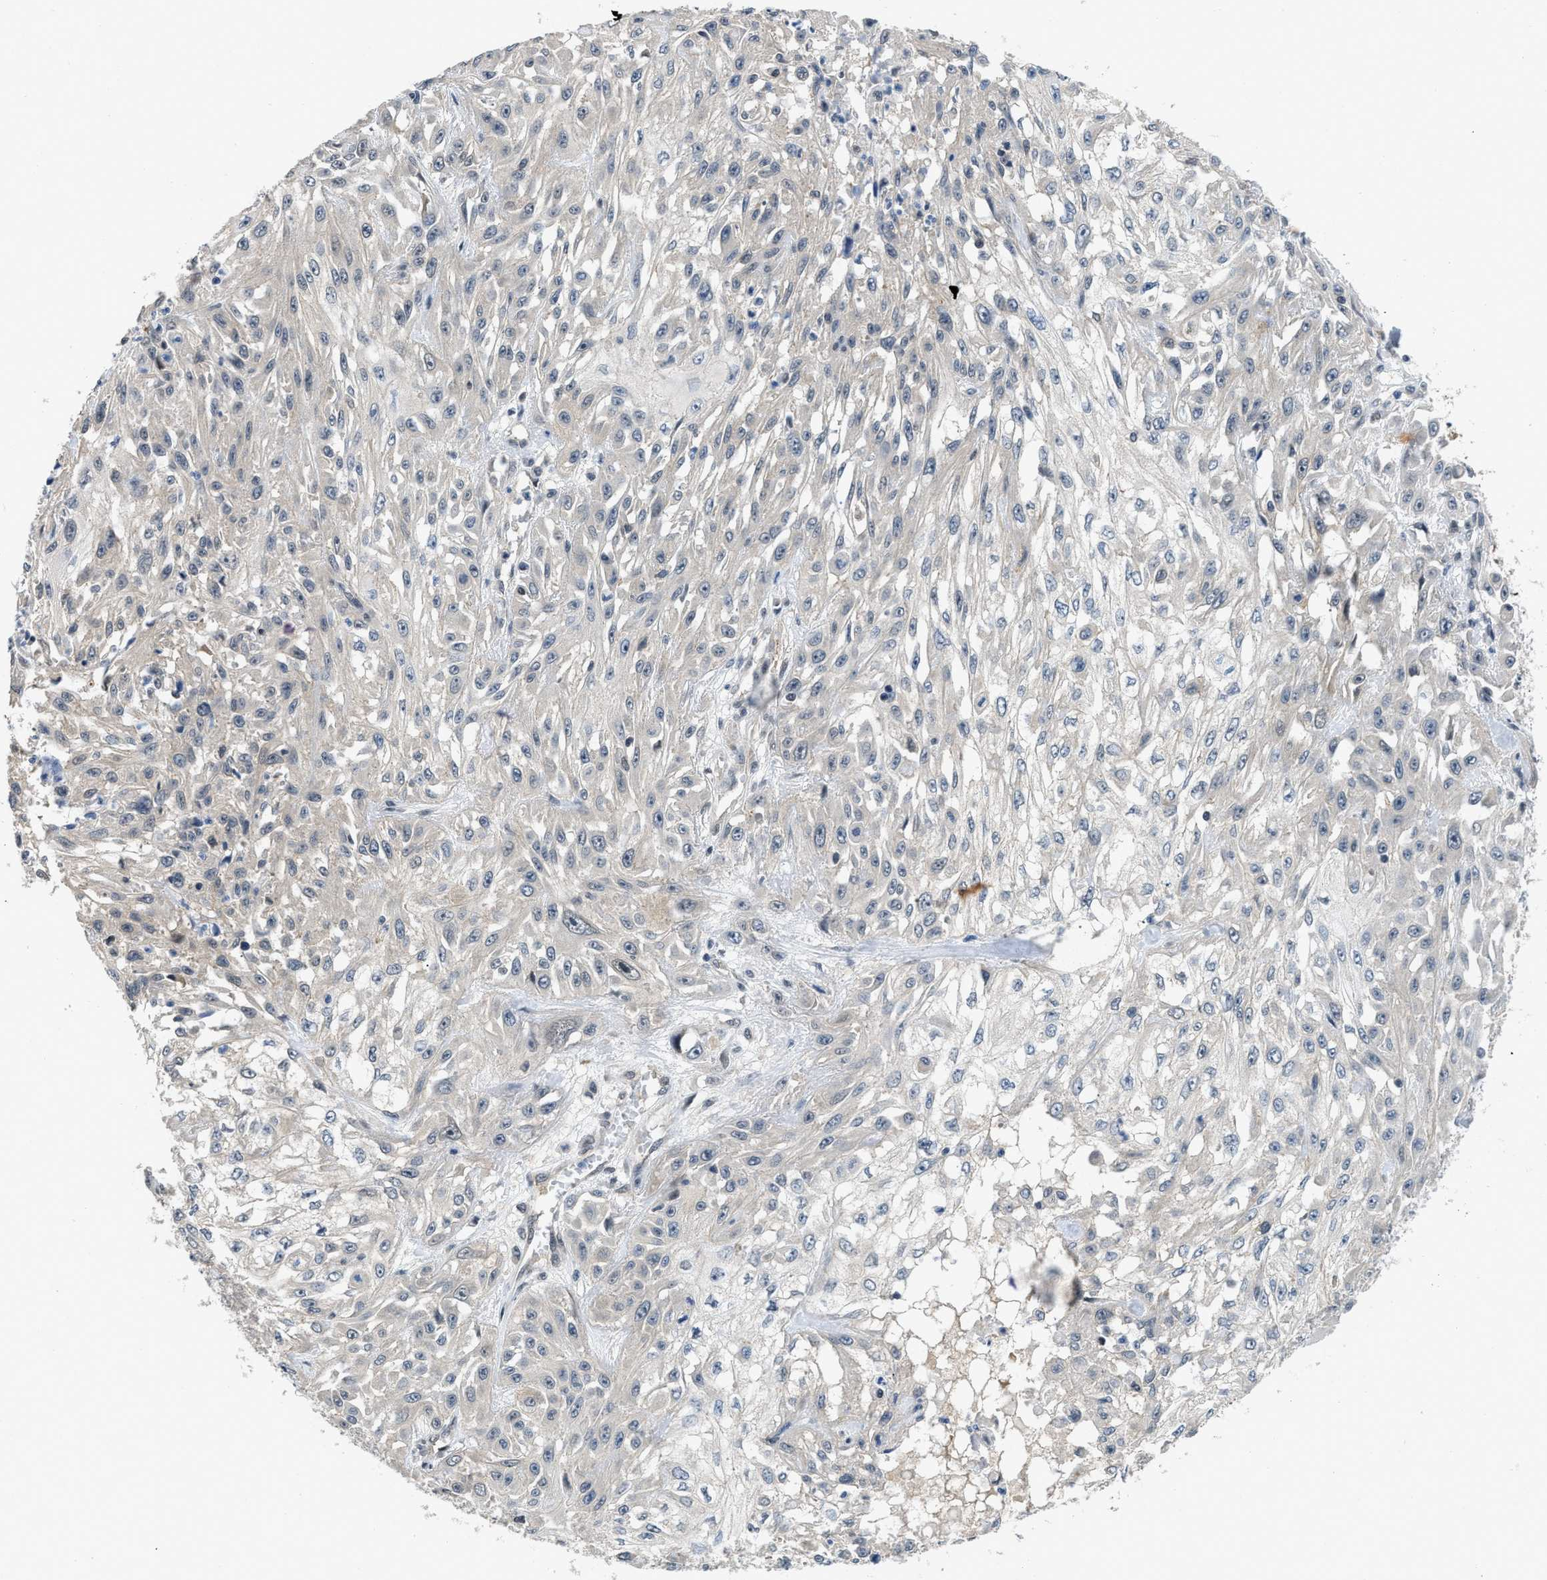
{"staining": {"intensity": "negative", "quantity": "none", "location": "none"}, "tissue": "skin cancer", "cell_type": "Tumor cells", "image_type": "cancer", "snomed": [{"axis": "morphology", "description": "Squamous cell carcinoma, NOS"}, {"axis": "morphology", "description": "Squamous cell carcinoma, metastatic, NOS"}, {"axis": "topography", "description": "Skin"}, {"axis": "topography", "description": "Lymph node"}], "caption": "This is a micrograph of immunohistochemistry staining of skin cancer, which shows no staining in tumor cells. (Brightfield microscopy of DAB immunohistochemistry at high magnification).", "gene": "TES", "patient": {"sex": "male", "age": 75}}